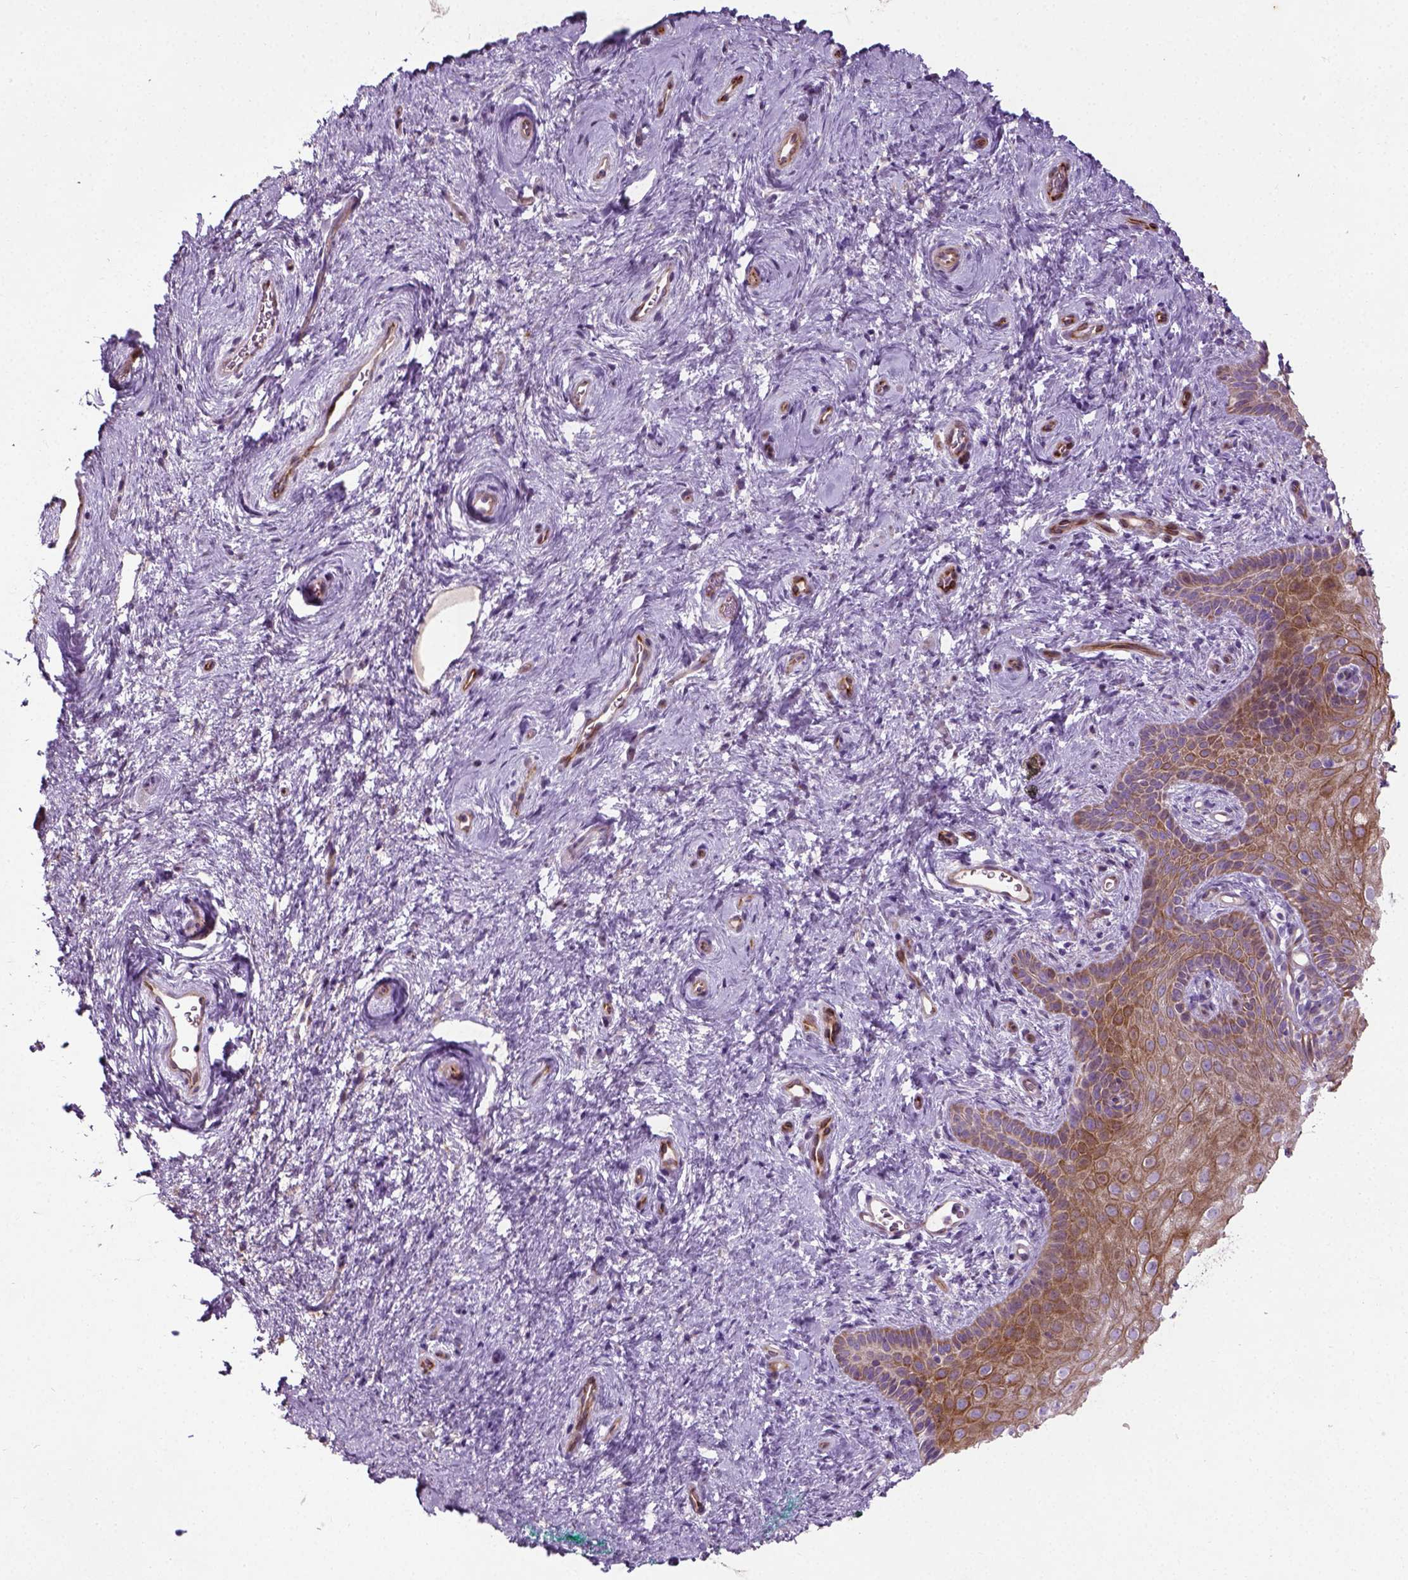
{"staining": {"intensity": "strong", "quantity": "<25%", "location": "cytoplasmic/membranous"}, "tissue": "vagina", "cell_type": "Squamous epithelial cells", "image_type": "normal", "snomed": [{"axis": "morphology", "description": "Normal tissue, NOS"}, {"axis": "topography", "description": "Vagina"}], "caption": "A high-resolution micrograph shows immunohistochemistry (IHC) staining of benign vagina, which displays strong cytoplasmic/membranous staining in about <25% of squamous epithelial cells.", "gene": "PKP3", "patient": {"sex": "female", "age": 45}}